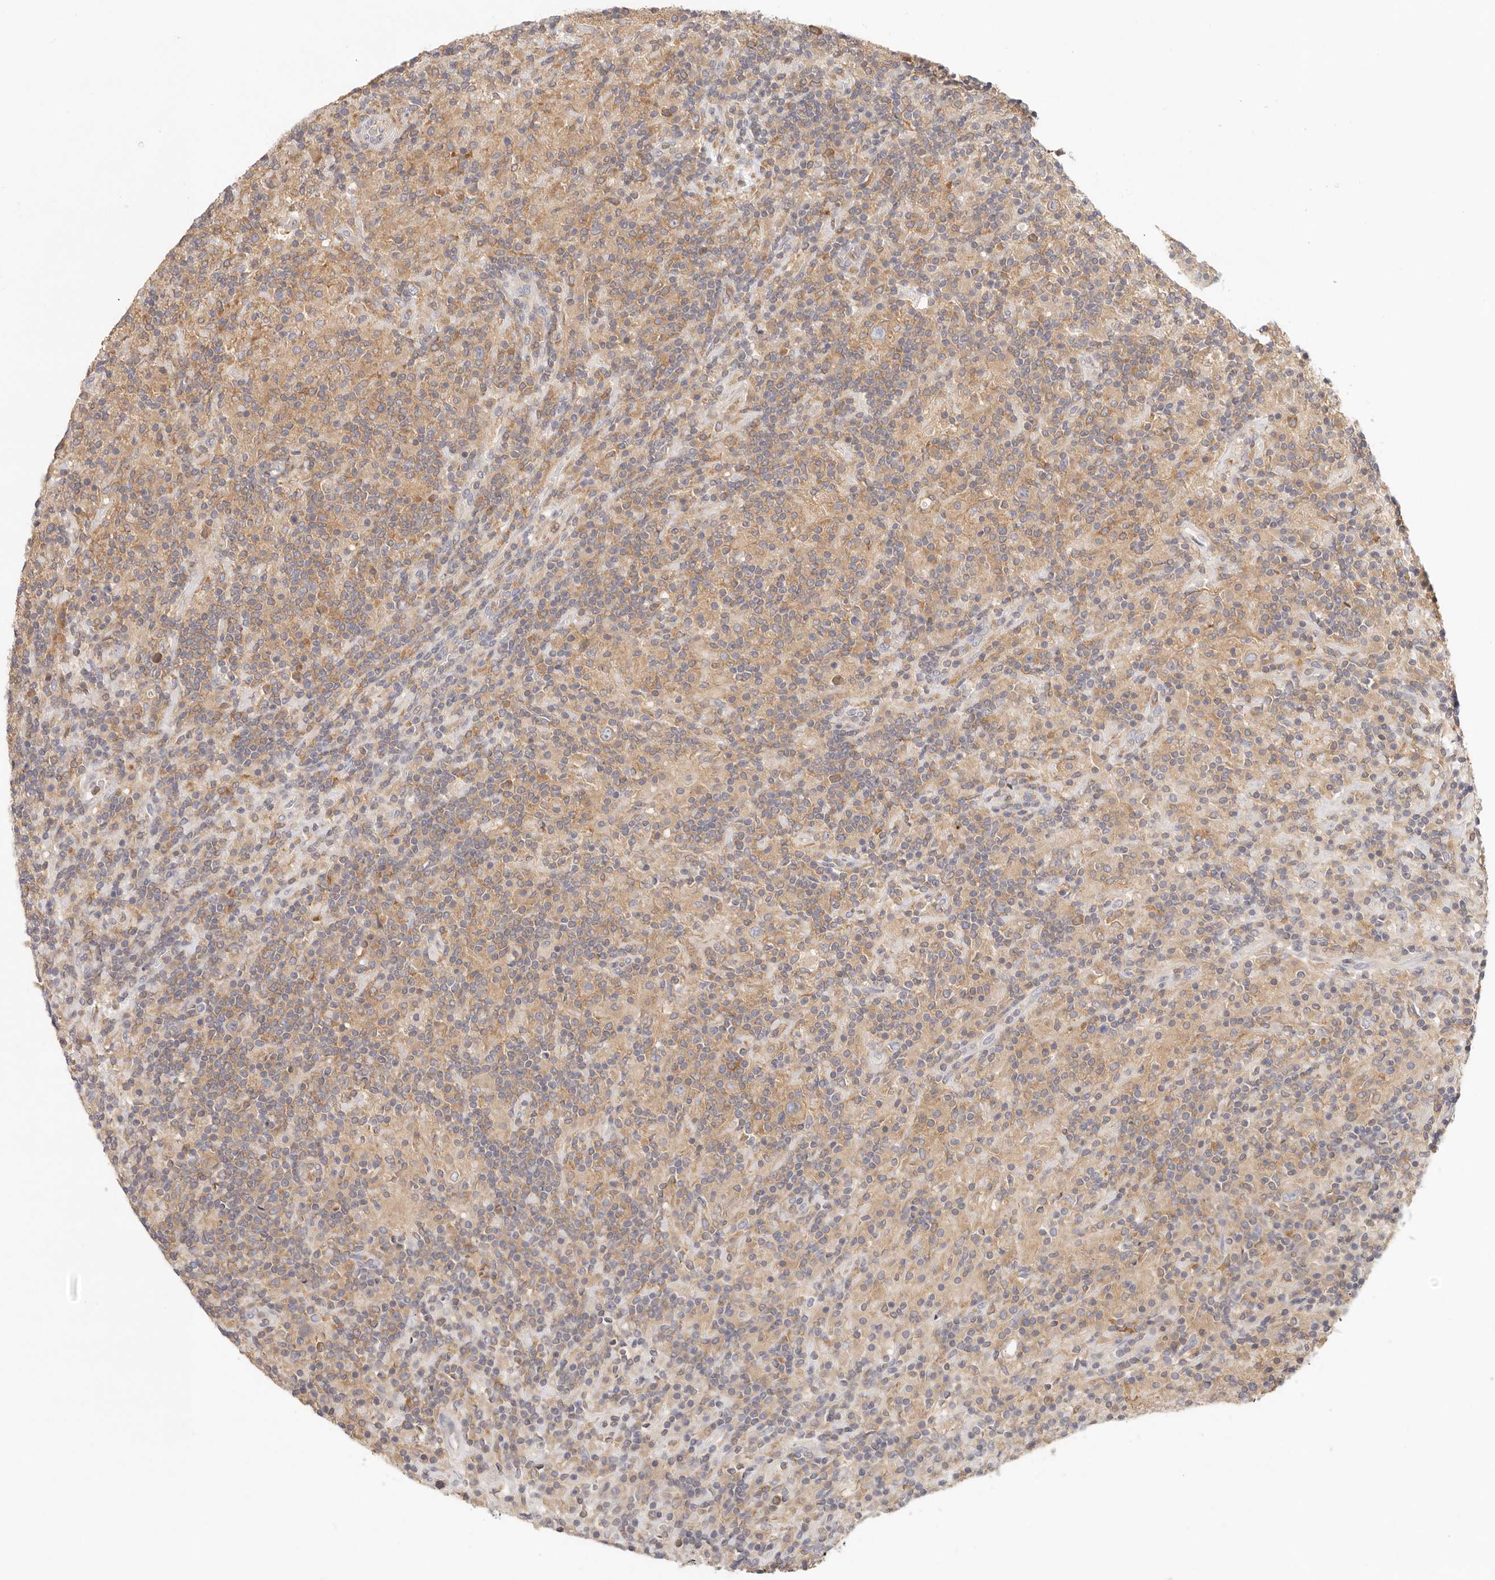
{"staining": {"intensity": "weak", "quantity": "<25%", "location": "cytoplasmic/membranous"}, "tissue": "lymphoma", "cell_type": "Tumor cells", "image_type": "cancer", "snomed": [{"axis": "morphology", "description": "Hodgkin's disease, NOS"}, {"axis": "topography", "description": "Lymph node"}], "caption": "IHC micrograph of neoplastic tissue: human Hodgkin's disease stained with DAB exhibits no significant protein staining in tumor cells. (Brightfield microscopy of DAB immunohistochemistry (IHC) at high magnification).", "gene": "ANXA9", "patient": {"sex": "male", "age": 70}}